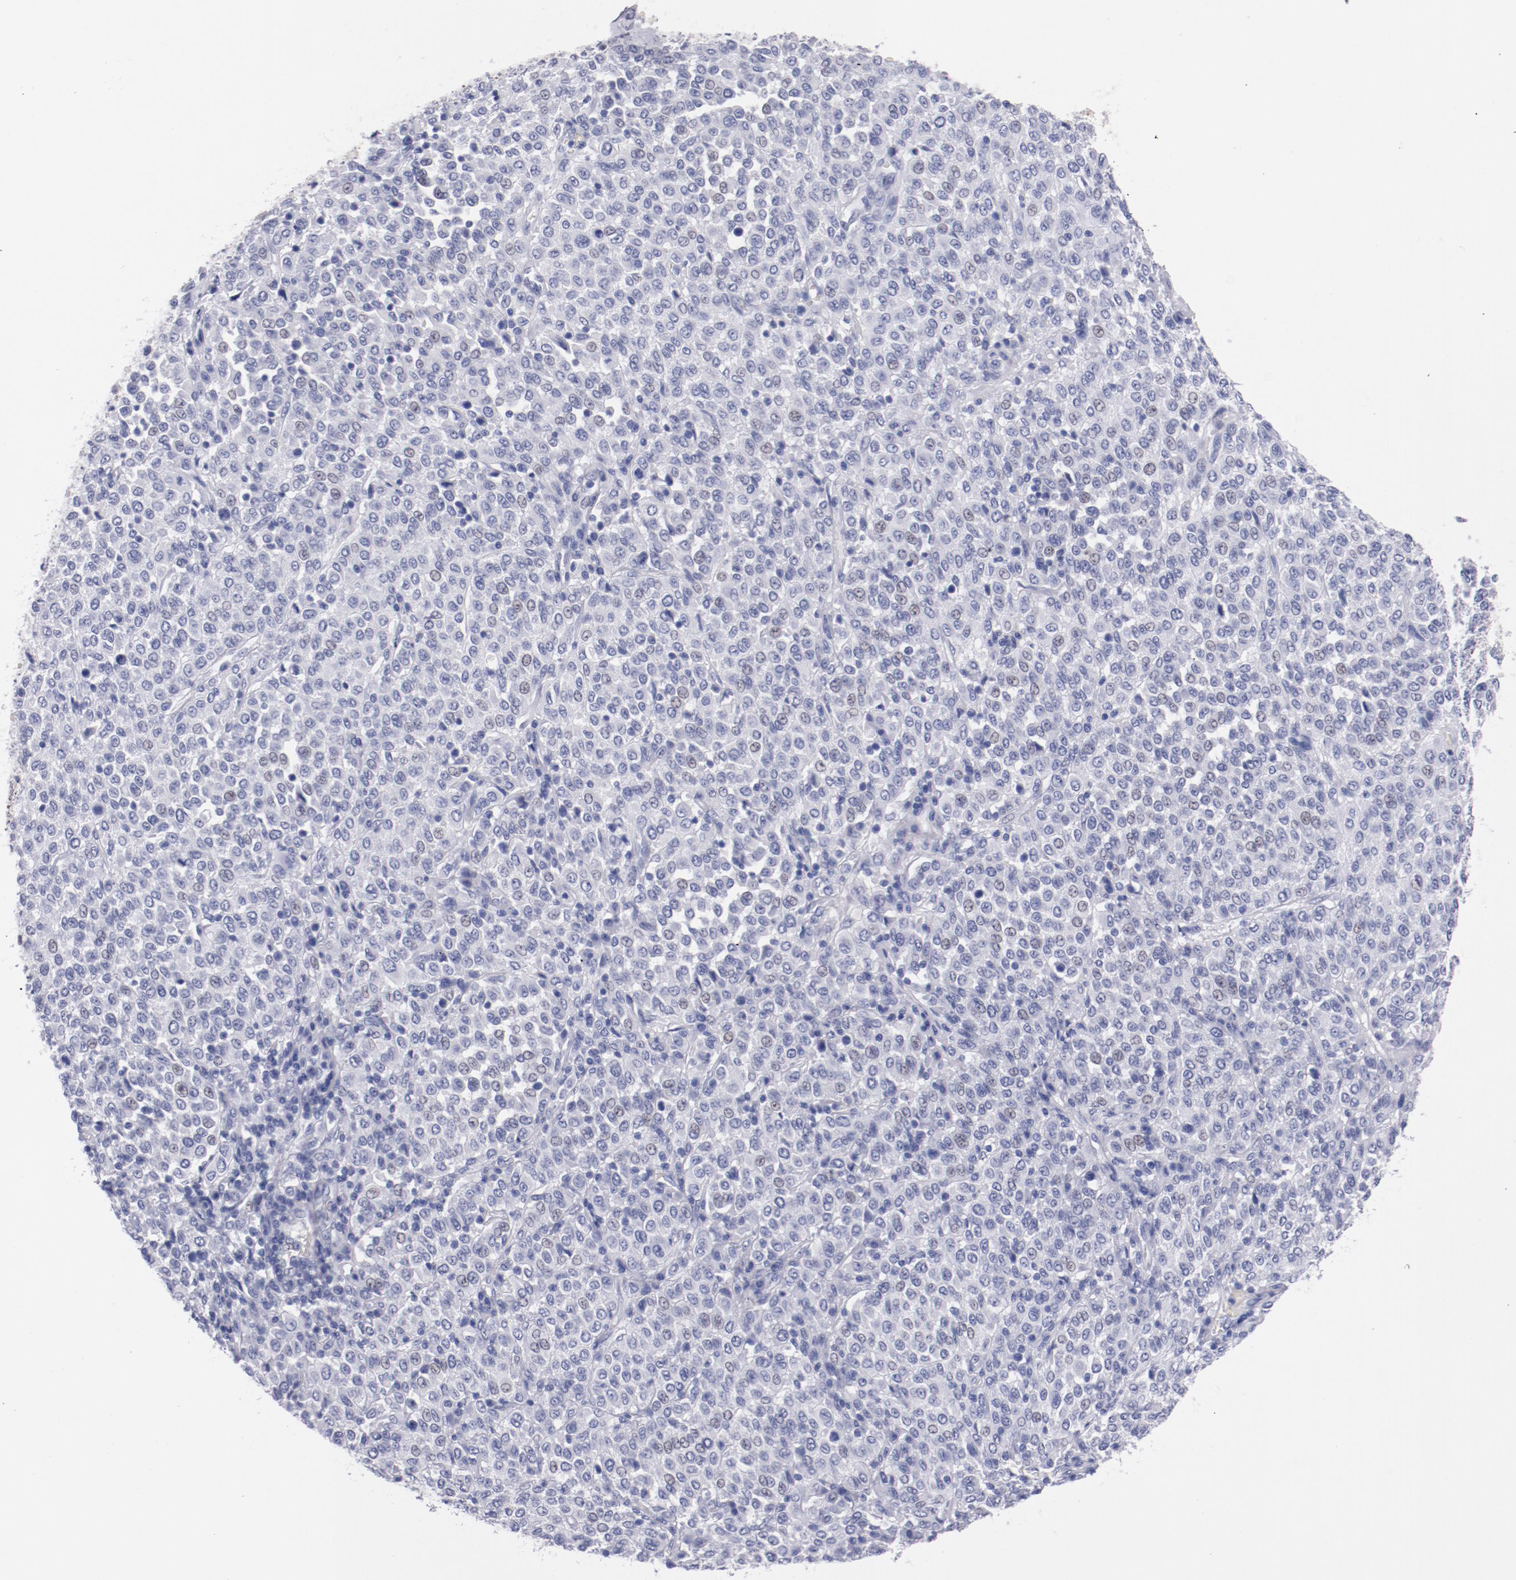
{"staining": {"intensity": "weak", "quantity": "<25%", "location": "nuclear"}, "tissue": "melanoma", "cell_type": "Tumor cells", "image_type": "cancer", "snomed": [{"axis": "morphology", "description": "Malignant melanoma, Metastatic site"}, {"axis": "topography", "description": "Pancreas"}], "caption": "This photomicrograph is of malignant melanoma (metastatic site) stained with IHC to label a protein in brown with the nuclei are counter-stained blue. There is no expression in tumor cells.", "gene": "HNF1B", "patient": {"sex": "female", "age": 30}}